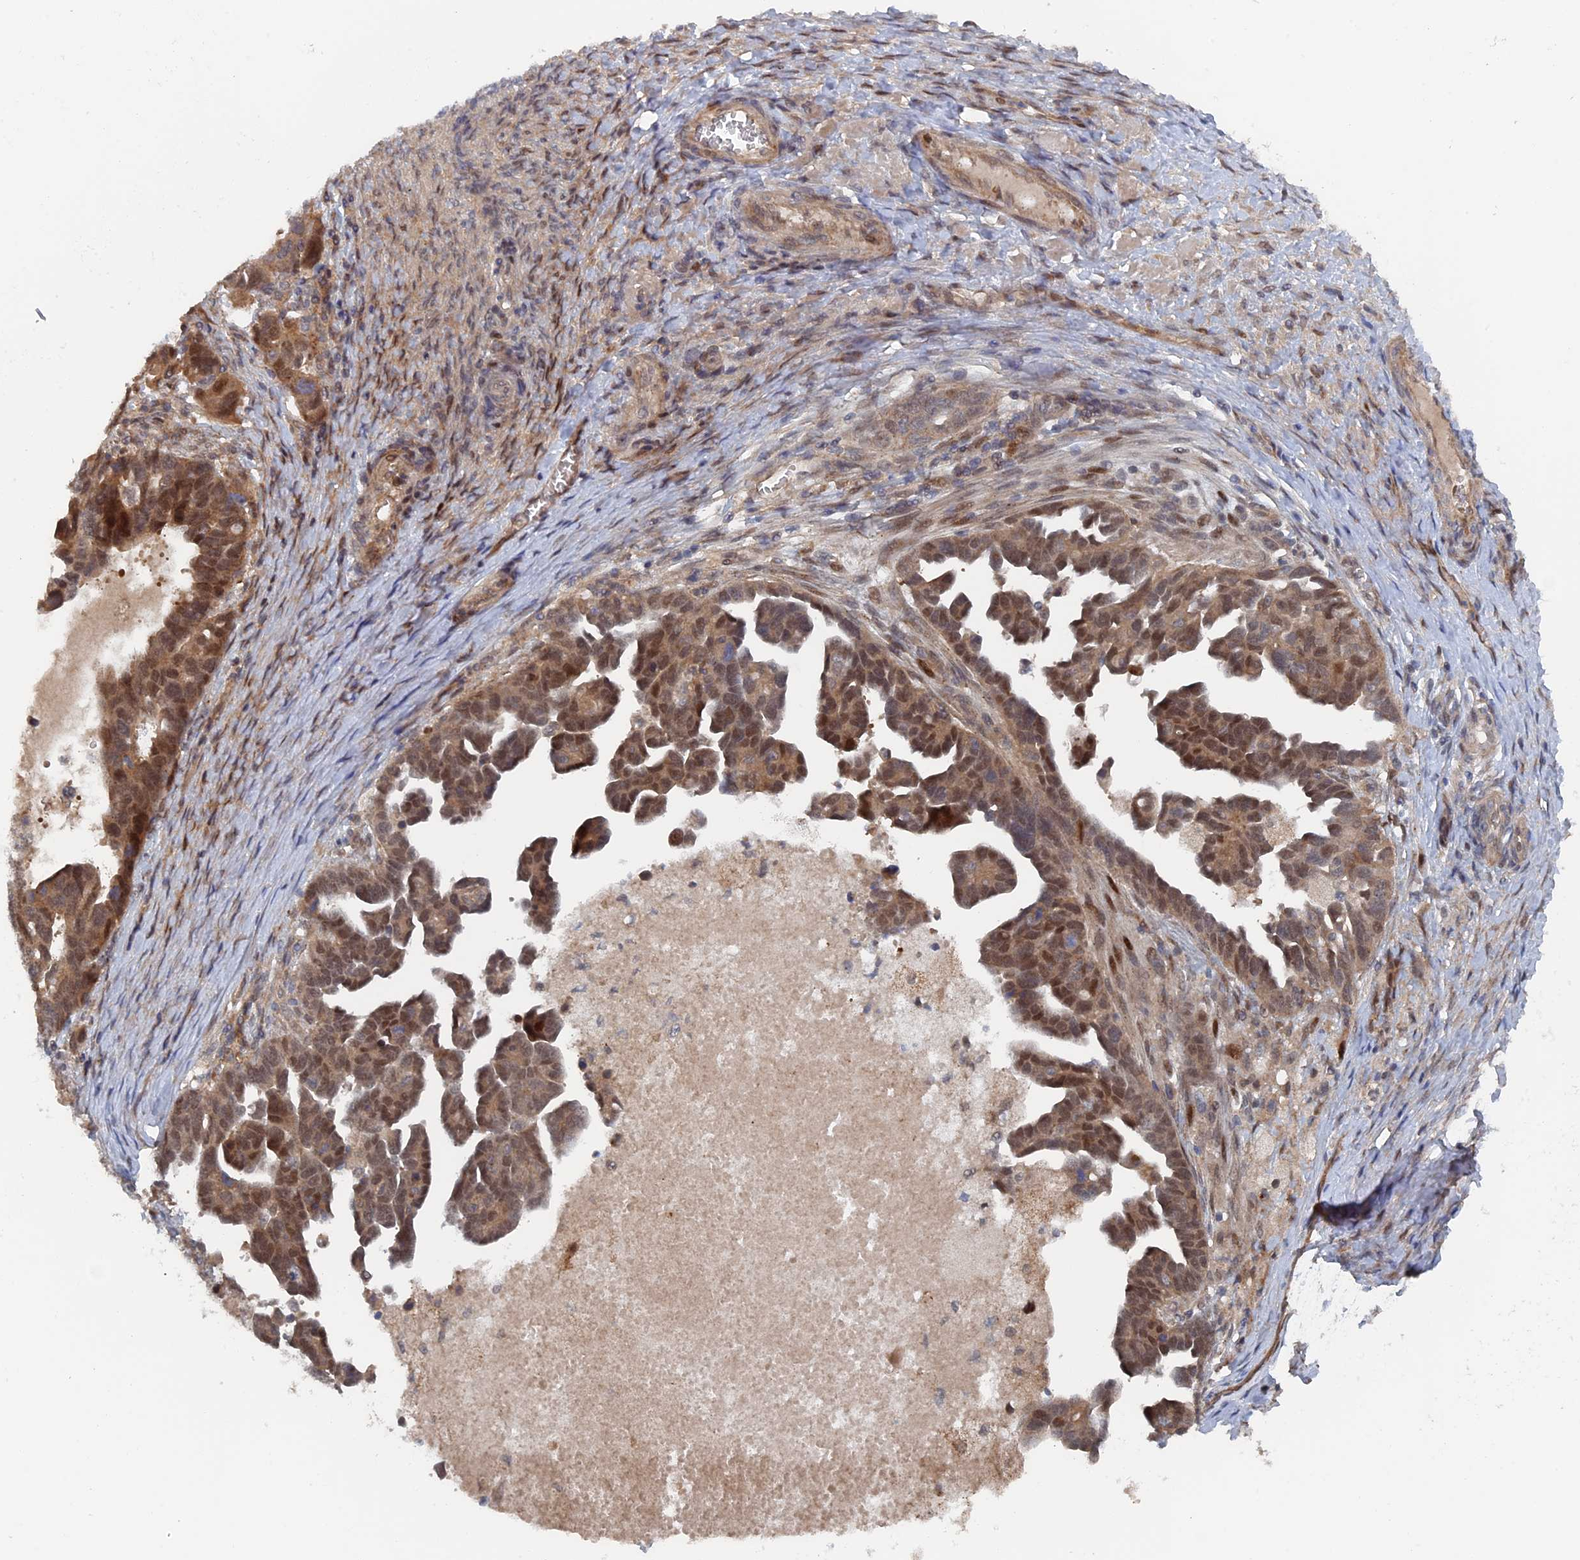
{"staining": {"intensity": "moderate", "quantity": ">75%", "location": "cytoplasmic/membranous,nuclear"}, "tissue": "ovarian cancer", "cell_type": "Tumor cells", "image_type": "cancer", "snomed": [{"axis": "morphology", "description": "Cystadenocarcinoma, serous, NOS"}, {"axis": "topography", "description": "Ovary"}], "caption": "About >75% of tumor cells in human ovarian cancer (serous cystadenocarcinoma) show moderate cytoplasmic/membranous and nuclear protein expression as visualized by brown immunohistochemical staining.", "gene": "ELOVL6", "patient": {"sex": "female", "age": 54}}